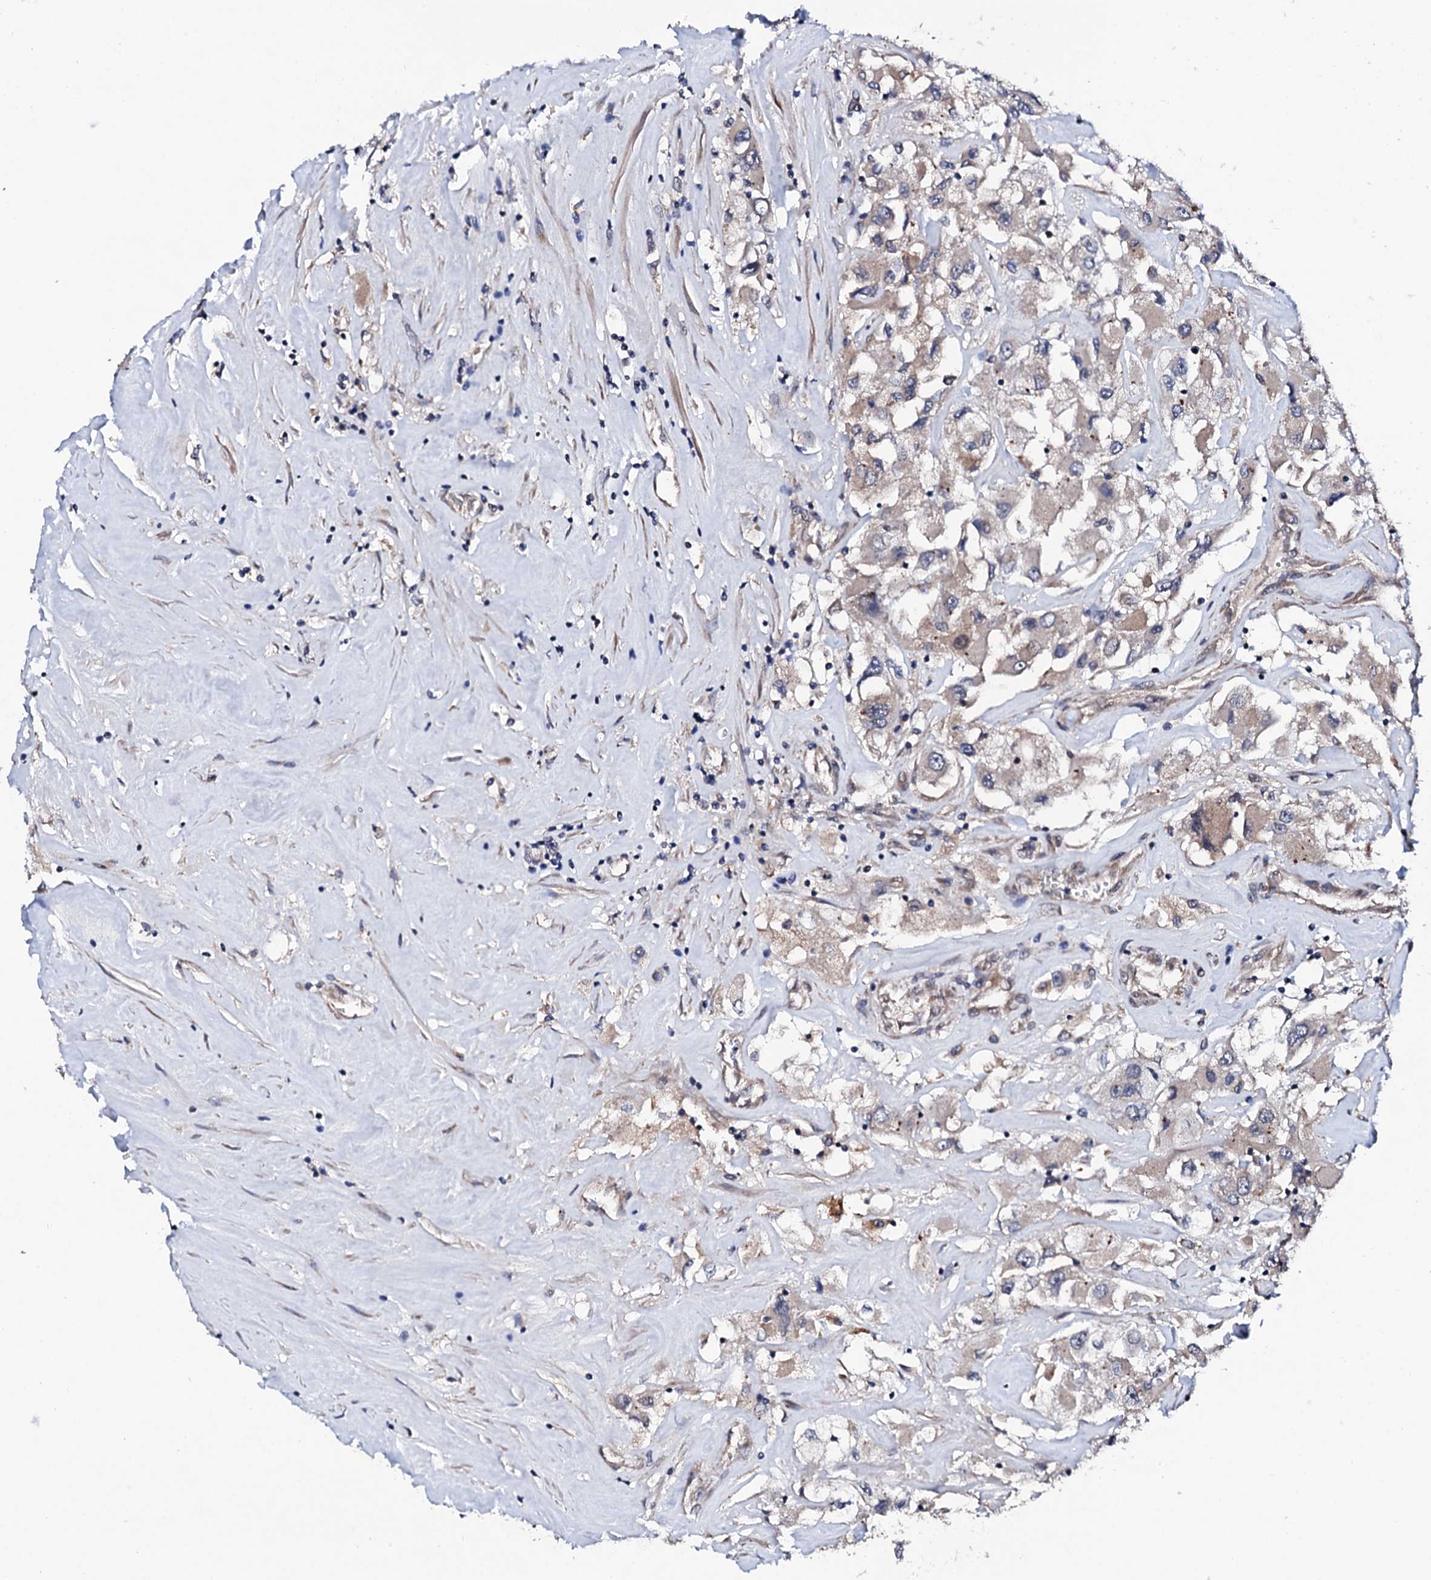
{"staining": {"intensity": "weak", "quantity": "<25%", "location": "cytoplasmic/membranous"}, "tissue": "renal cancer", "cell_type": "Tumor cells", "image_type": "cancer", "snomed": [{"axis": "morphology", "description": "Adenocarcinoma, NOS"}, {"axis": "topography", "description": "Kidney"}], "caption": "Human renal cancer (adenocarcinoma) stained for a protein using IHC demonstrates no staining in tumor cells.", "gene": "IP6K1", "patient": {"sex": "female", "age": 52}}